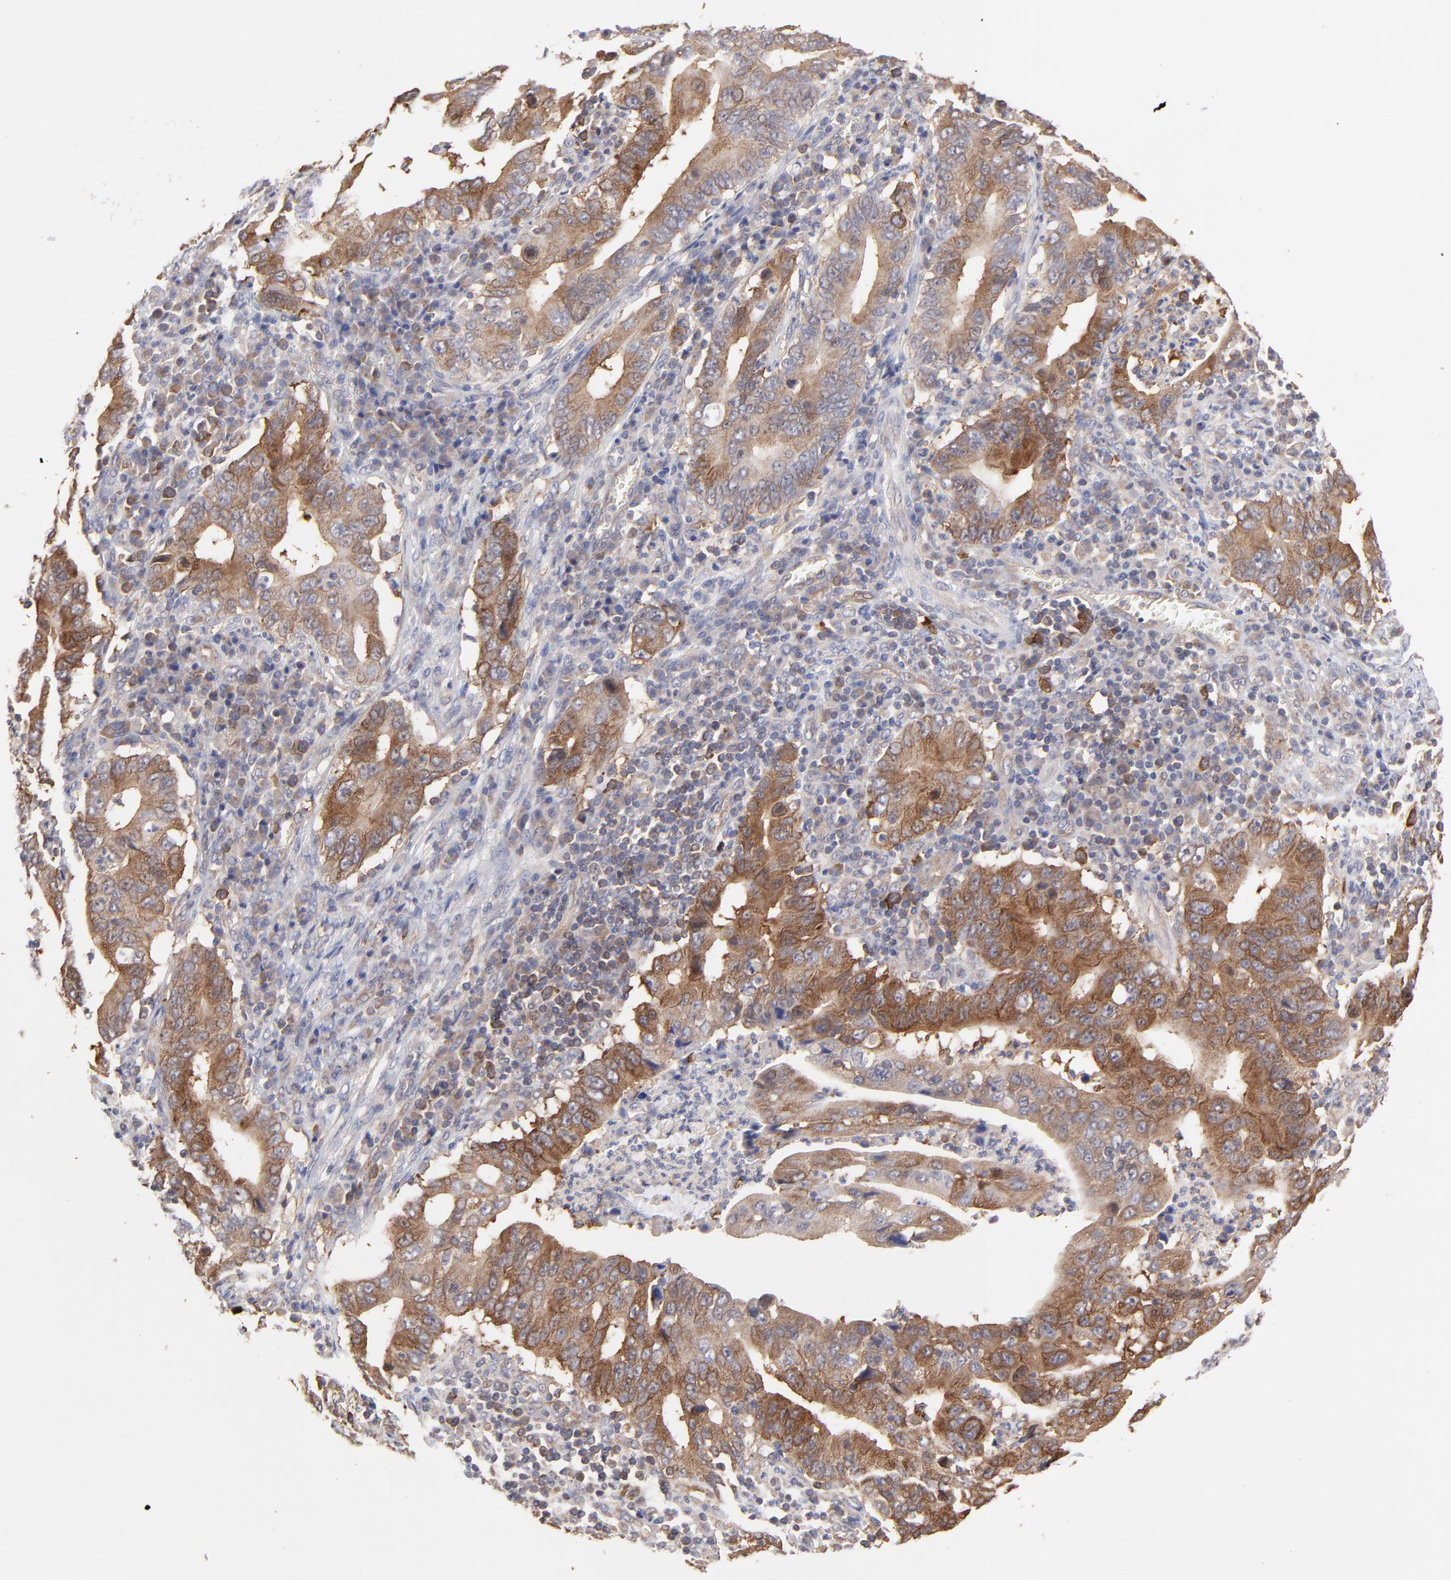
{"staining": {"intensity": "strong", "quantity": ">75%", "location": "cytoplasmic/membranous"}, "tissue": "stomach cancer", "cell_type": "Tumor cells", "image_type": "cancer", "snomed": [{"axis": "morphology", "description": "Adenocarcinoma, NOS"}, {"axis": "topography", "description": "Stomach, upper"}], "caption": "This is an image of immunohistochemistry (IHC) staining of stomach cancer, which shows strong staining in the cytoplasmic/membranous of tumor cells.", "gene": "GART", "patient": {"sex": "male", "age": 63}}